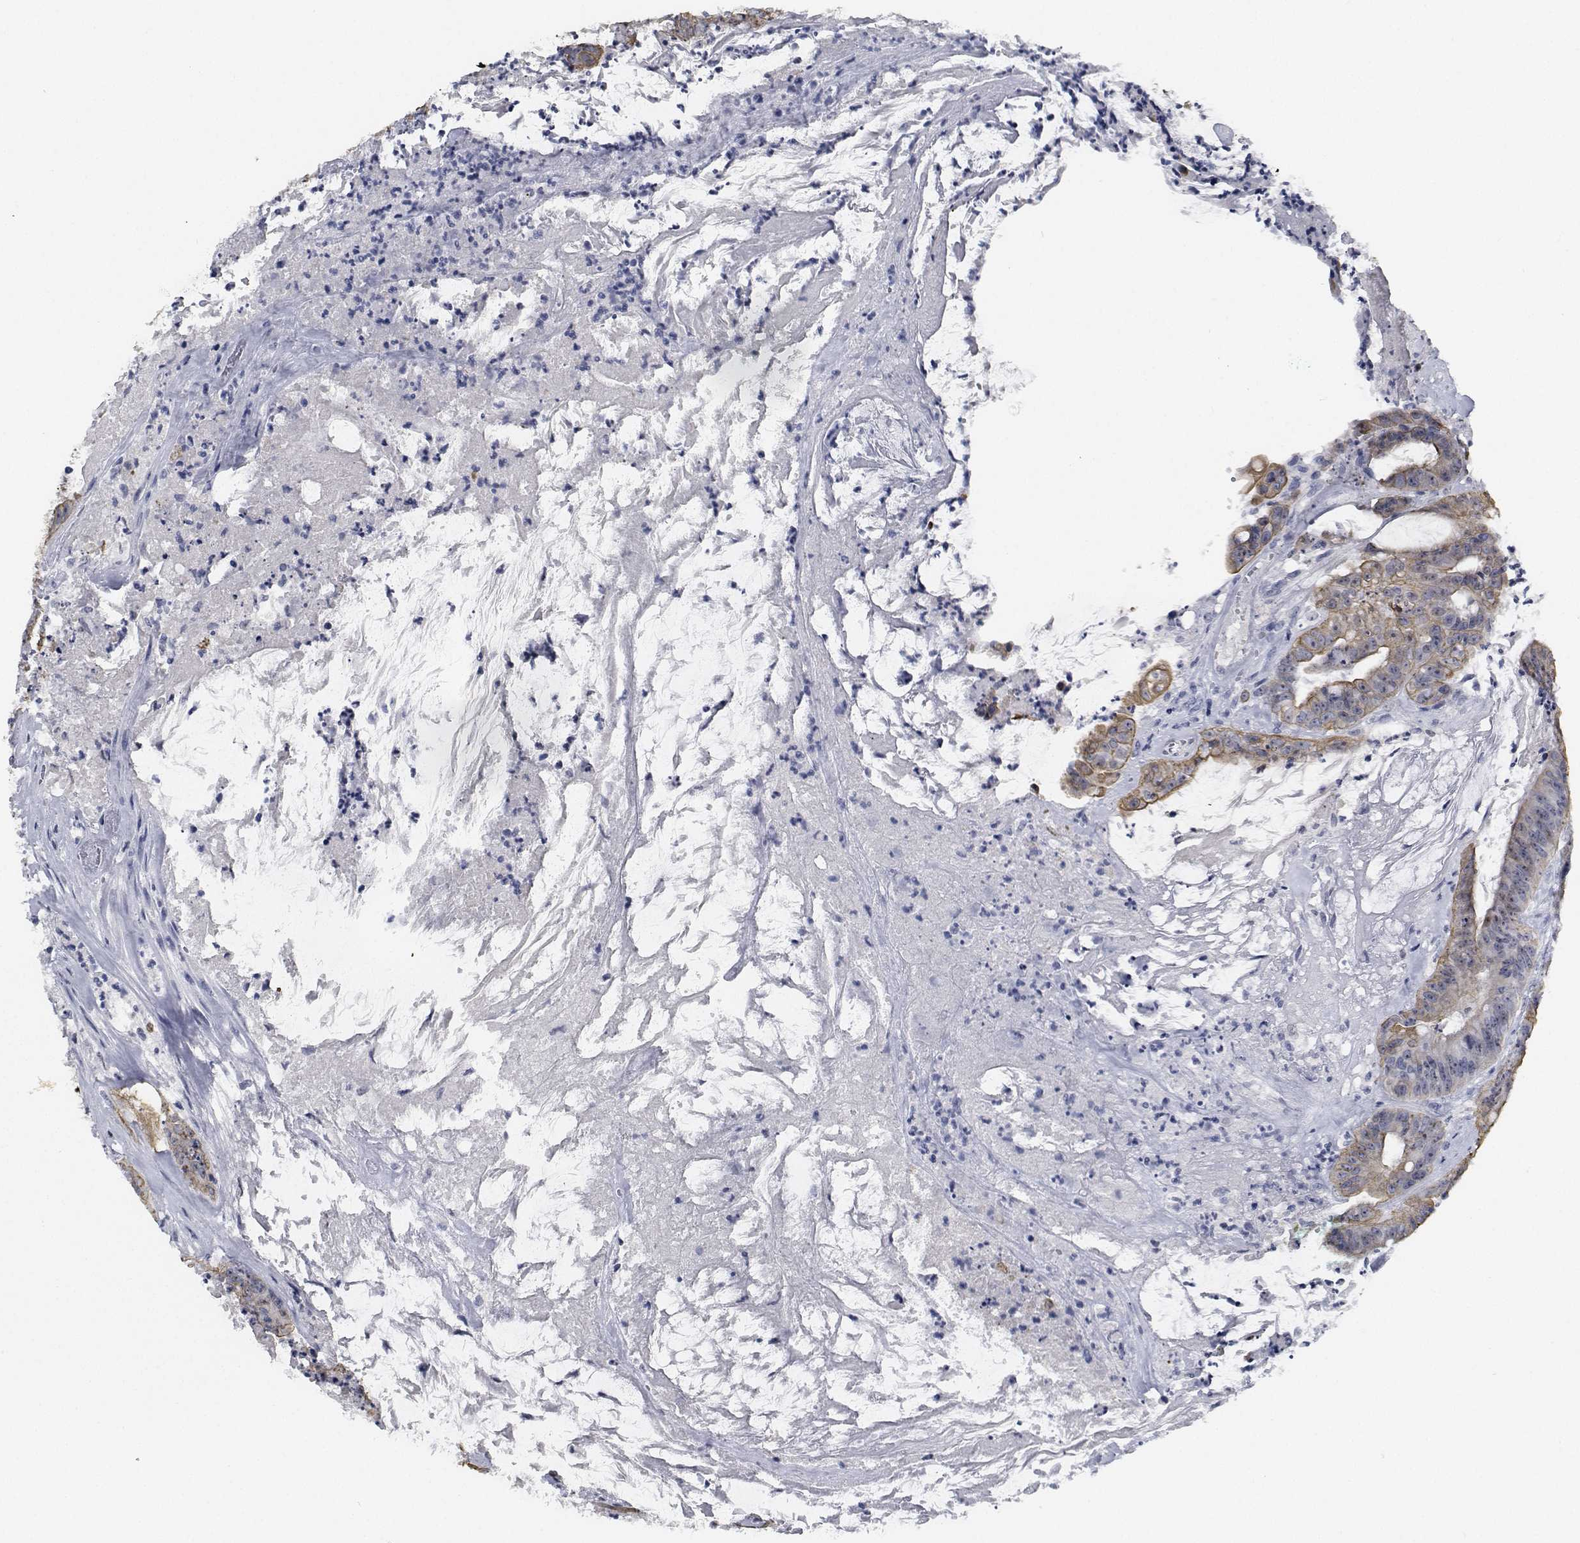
{"staining": {"intensity": "moderate", "quantity": "<25%", "location": "cytoplasmic/membranous"}, "tissue": "colorectal cancer", "cell_type": "Tumor cells", "image_type": "cancer", "snomed": [{"axis": "morphology", "description": "Adenocarcinoma, NOS"}, {"axis": "topography", "description": "Colon"}], "caption": "Colorectal cancer (adenocarcinoma) stained with a brown dye displays moderate cytoplasmic/membranous positive positivity in about <25% of tumor cells.", "gene": "NVL", "patient": {"sex": "male", "age": 33}}